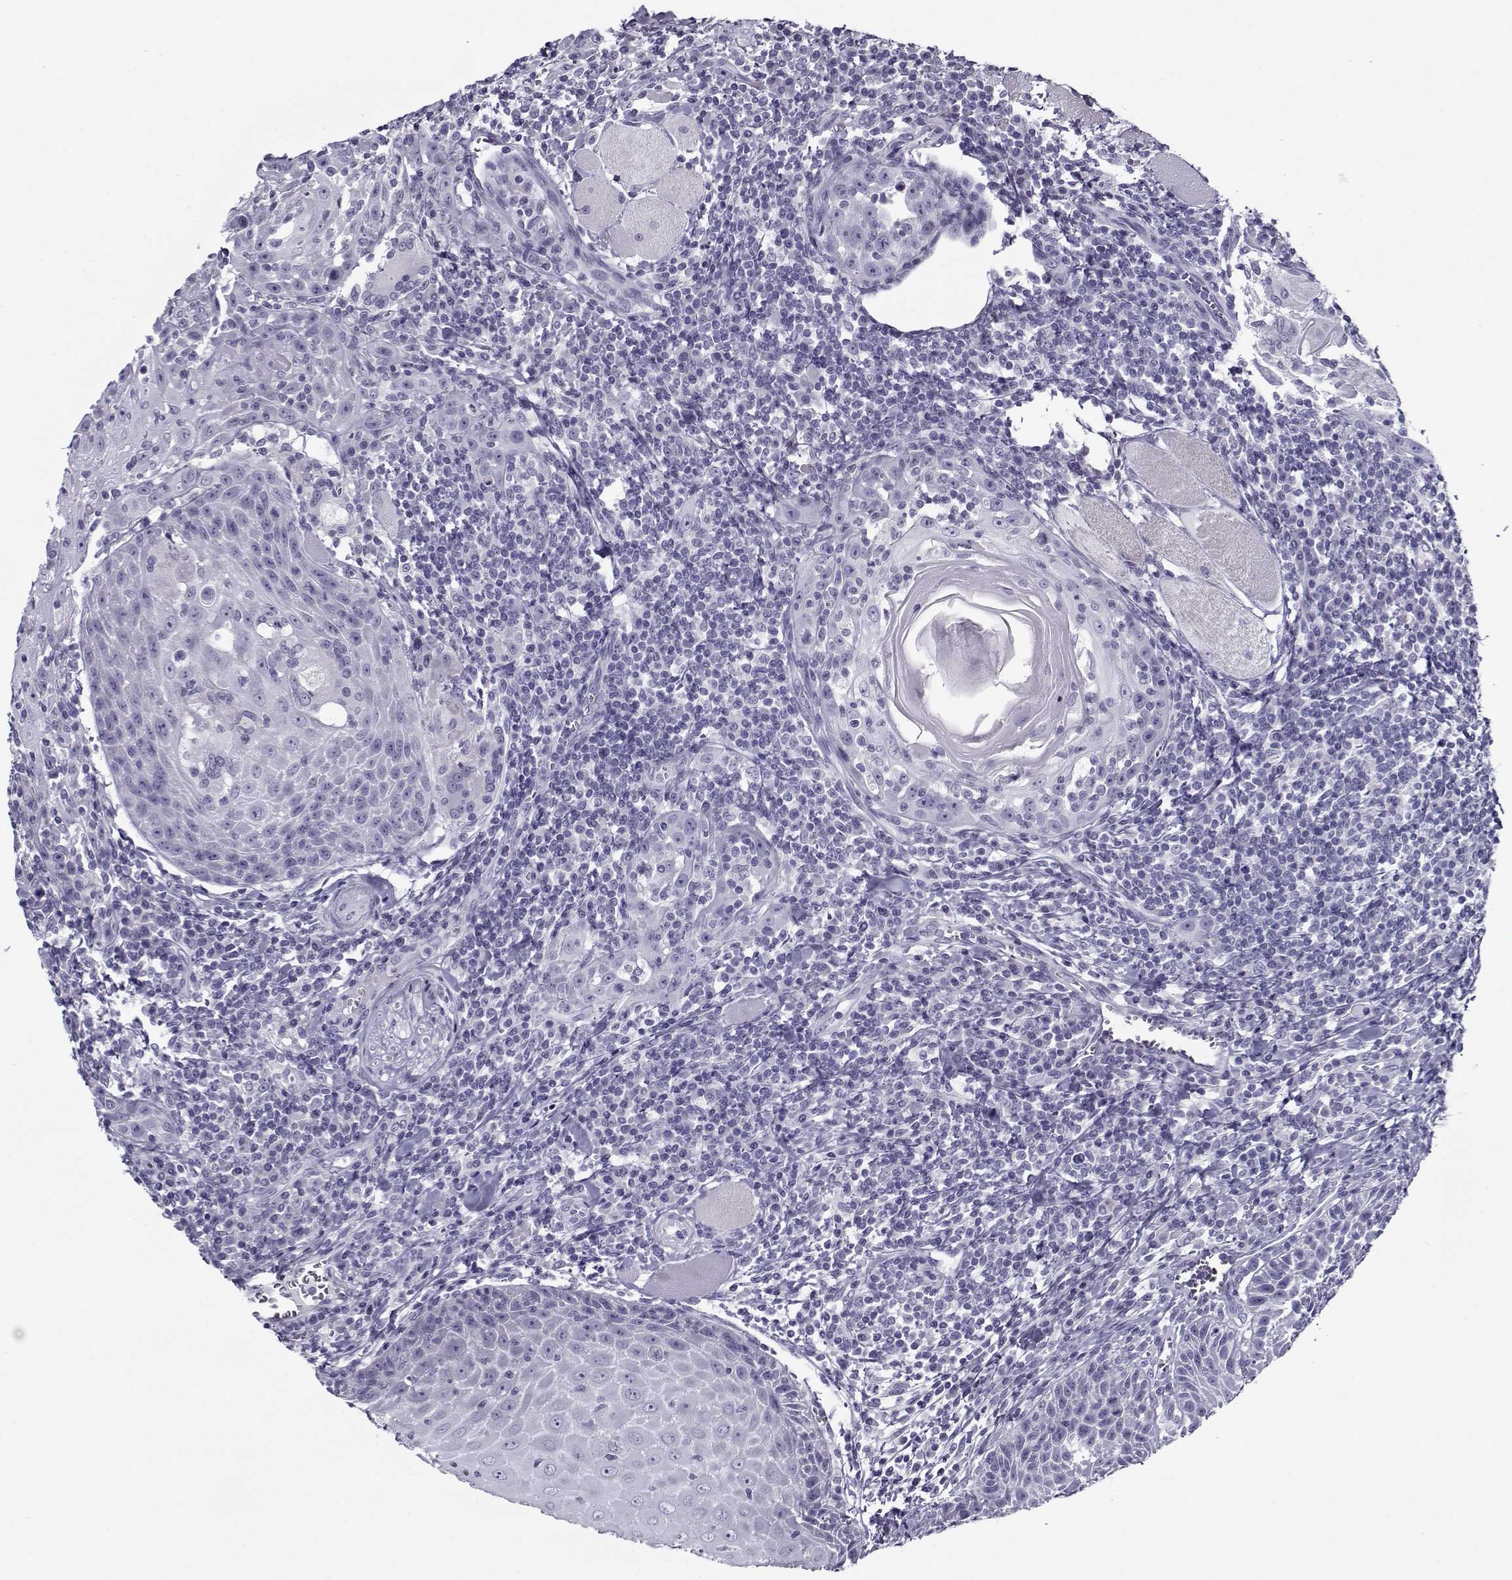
{"staining": {"intensity": "negative", "quantity": "none", "location": "none"}, "tissue": "head and neck cancer", "cell_type": "Tumor cells", "image_type": "cancer", "snomed": [{"axis": "morphology", "description": "Normal tissue, NOS"}, {"axis": "morphology", "description": "Squamous cell carcinoma, NOS"}, {"axis": "topography", "description": "Oral tissue"}, {"axis": "topography", "description": "Head-Neck"}], "caption": "Tumor cells are negative for protein expression in human head and neck cancer (squamous cell carcinoma).", "gene": "GAGE2A", "patient": {"sex": "male", "age": 52}}